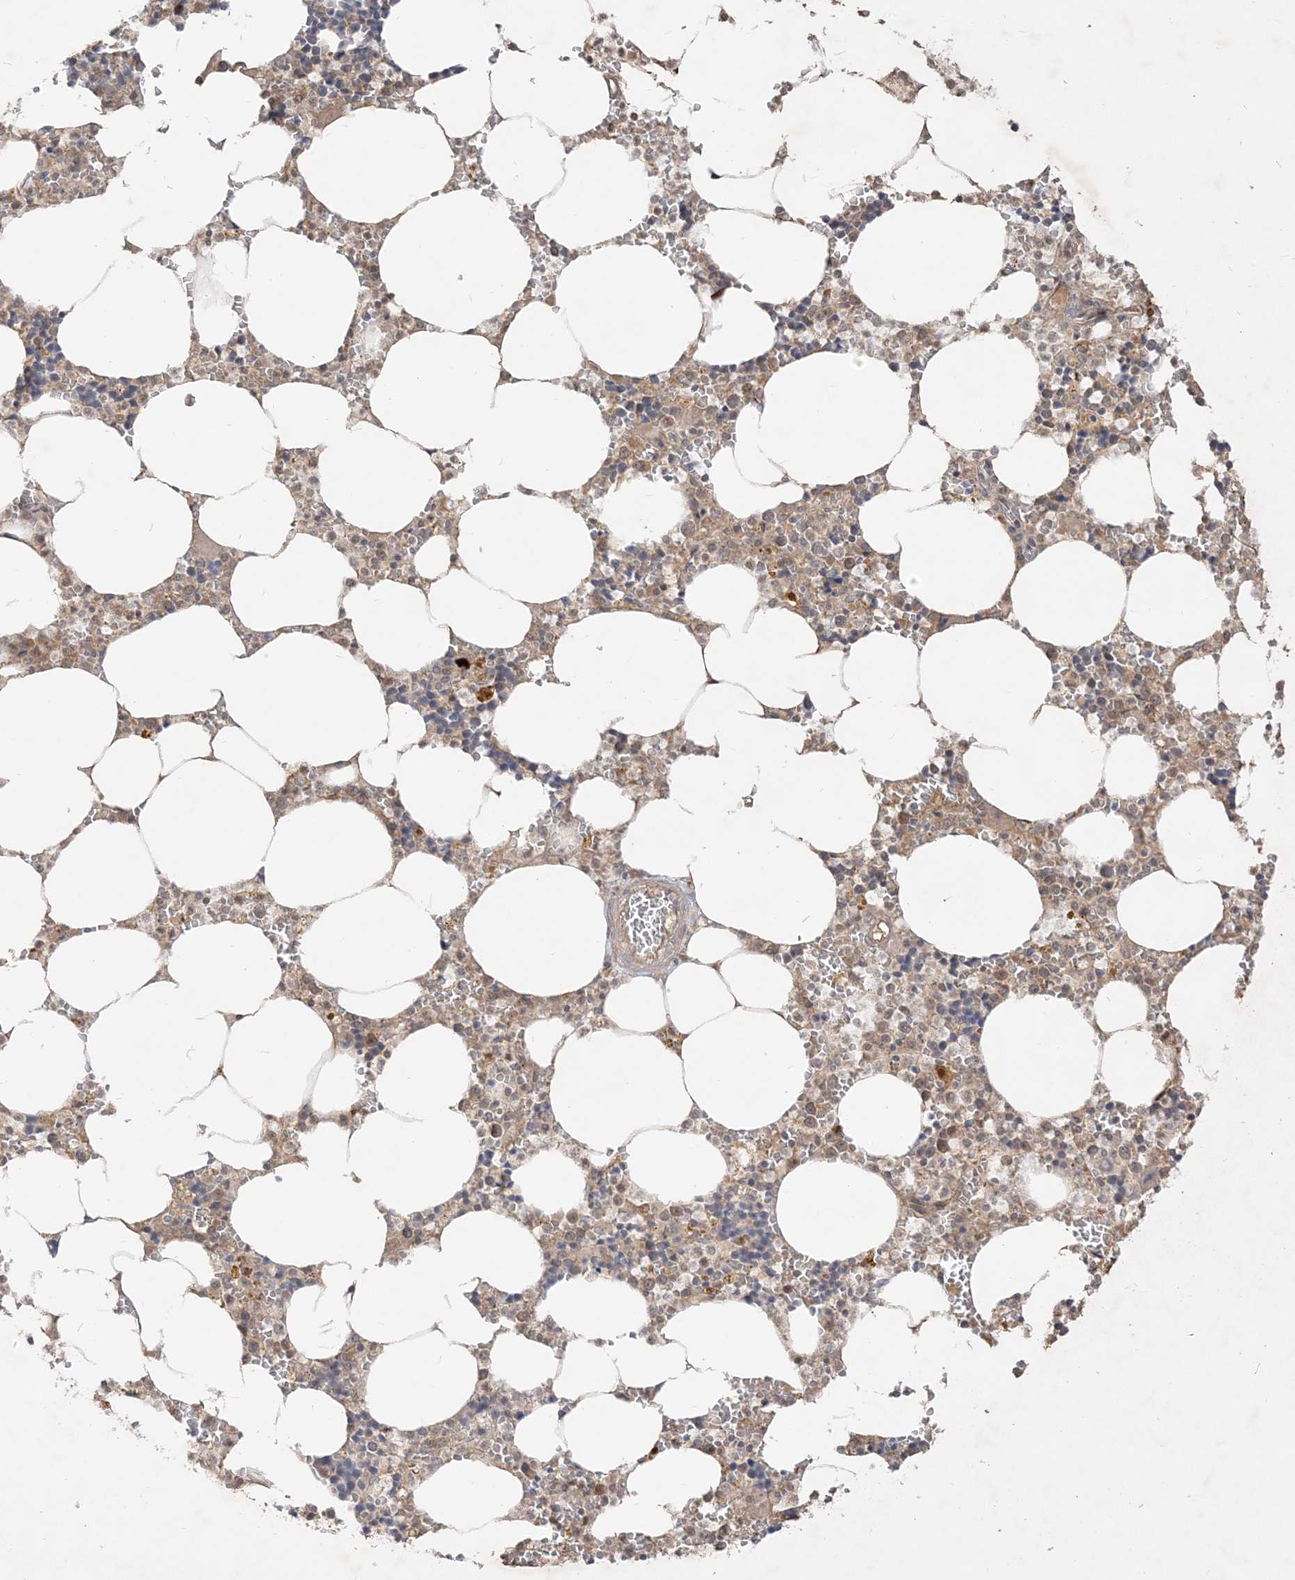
{"staining": {"intensity": "moderate", "quantity": "<25%", "location": "cytoplasmic/membranous"}, "tissue": "bone marrow", "cell_type": "Hematopoietic cells", "image_type": "normal", "snomed": [{"axis": "morphology", "description": "Normal tissue, NOS"}, {"axis": "topography", "description": "Bone marrow"}], "caption": "Immunohistochemistry (IHC) staining of benign bone marrow, which shows low levels of moderate cytoplasmic/membranous staining in about <25% of hematopoietic cells indicating moderate cytoplasmic/membranous protein positivity. The staining was performed using DAB (3,3'-diaminobenzidine) (brown) for protein detection and nuclei were counterstained in hematoxylin (blue).", "gene": "TBCC", "patient": {"sex": "male", "age": 70}}